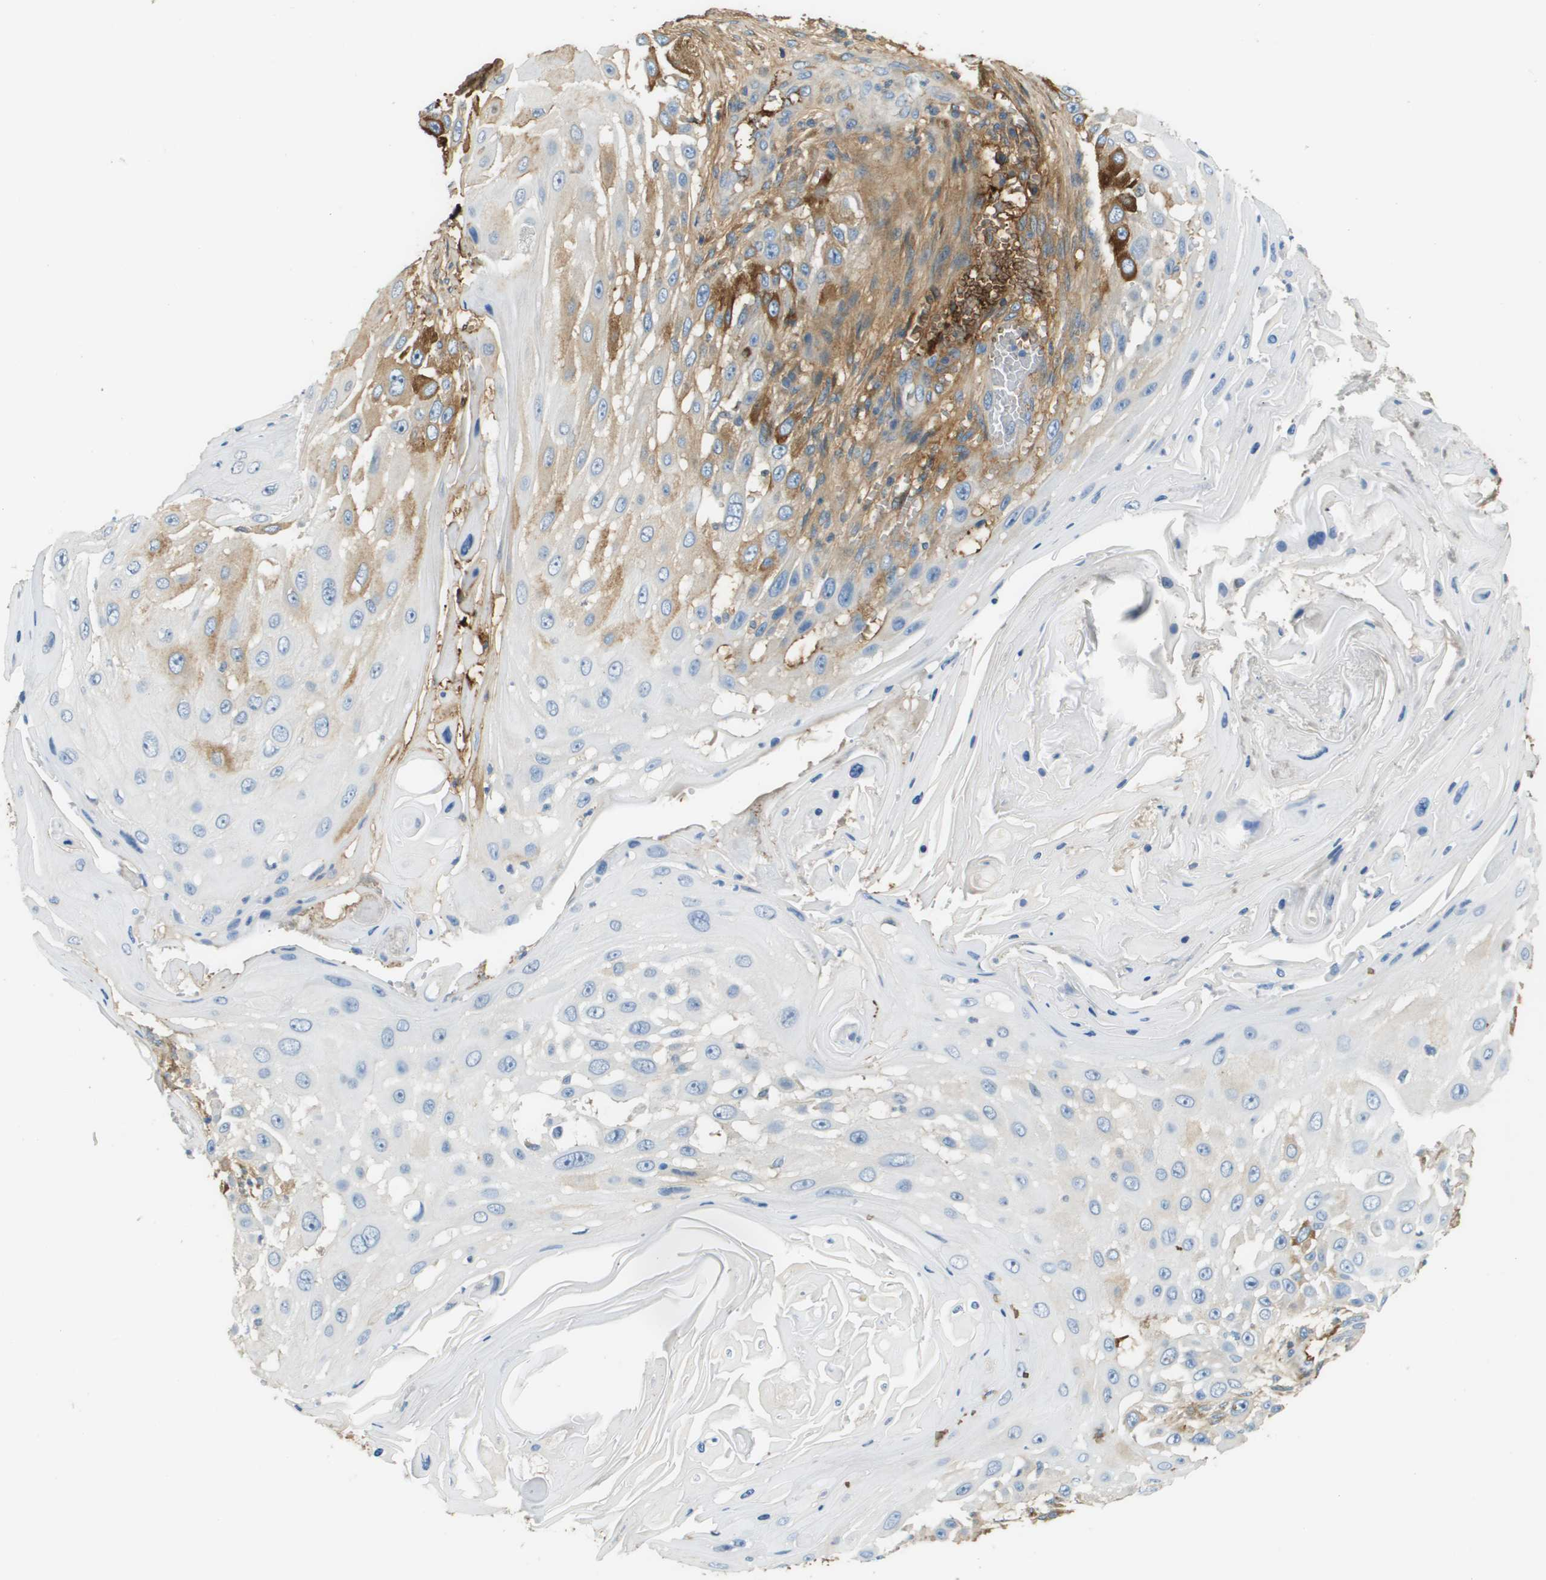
{"staining": {"intensity": "weak", "quantity": "<25%", "location": "cytoplasmic/membranous"}, "tissue": "skin cancer", "cell_type": "Tumor cells", "image_type": "cancer", "snomed": [{"axis": "morphology", "description": "Squamous cell carcinoma, NOS"}, {"axis": "topography", "description": "Skin"}], "caption": "Squamous cell carcinoma (skin) was stained to show a protein in brown. There is no significant expression in tumor cells.", "gene": "DCN", "patient": {"sex": "female", "age": 44}}